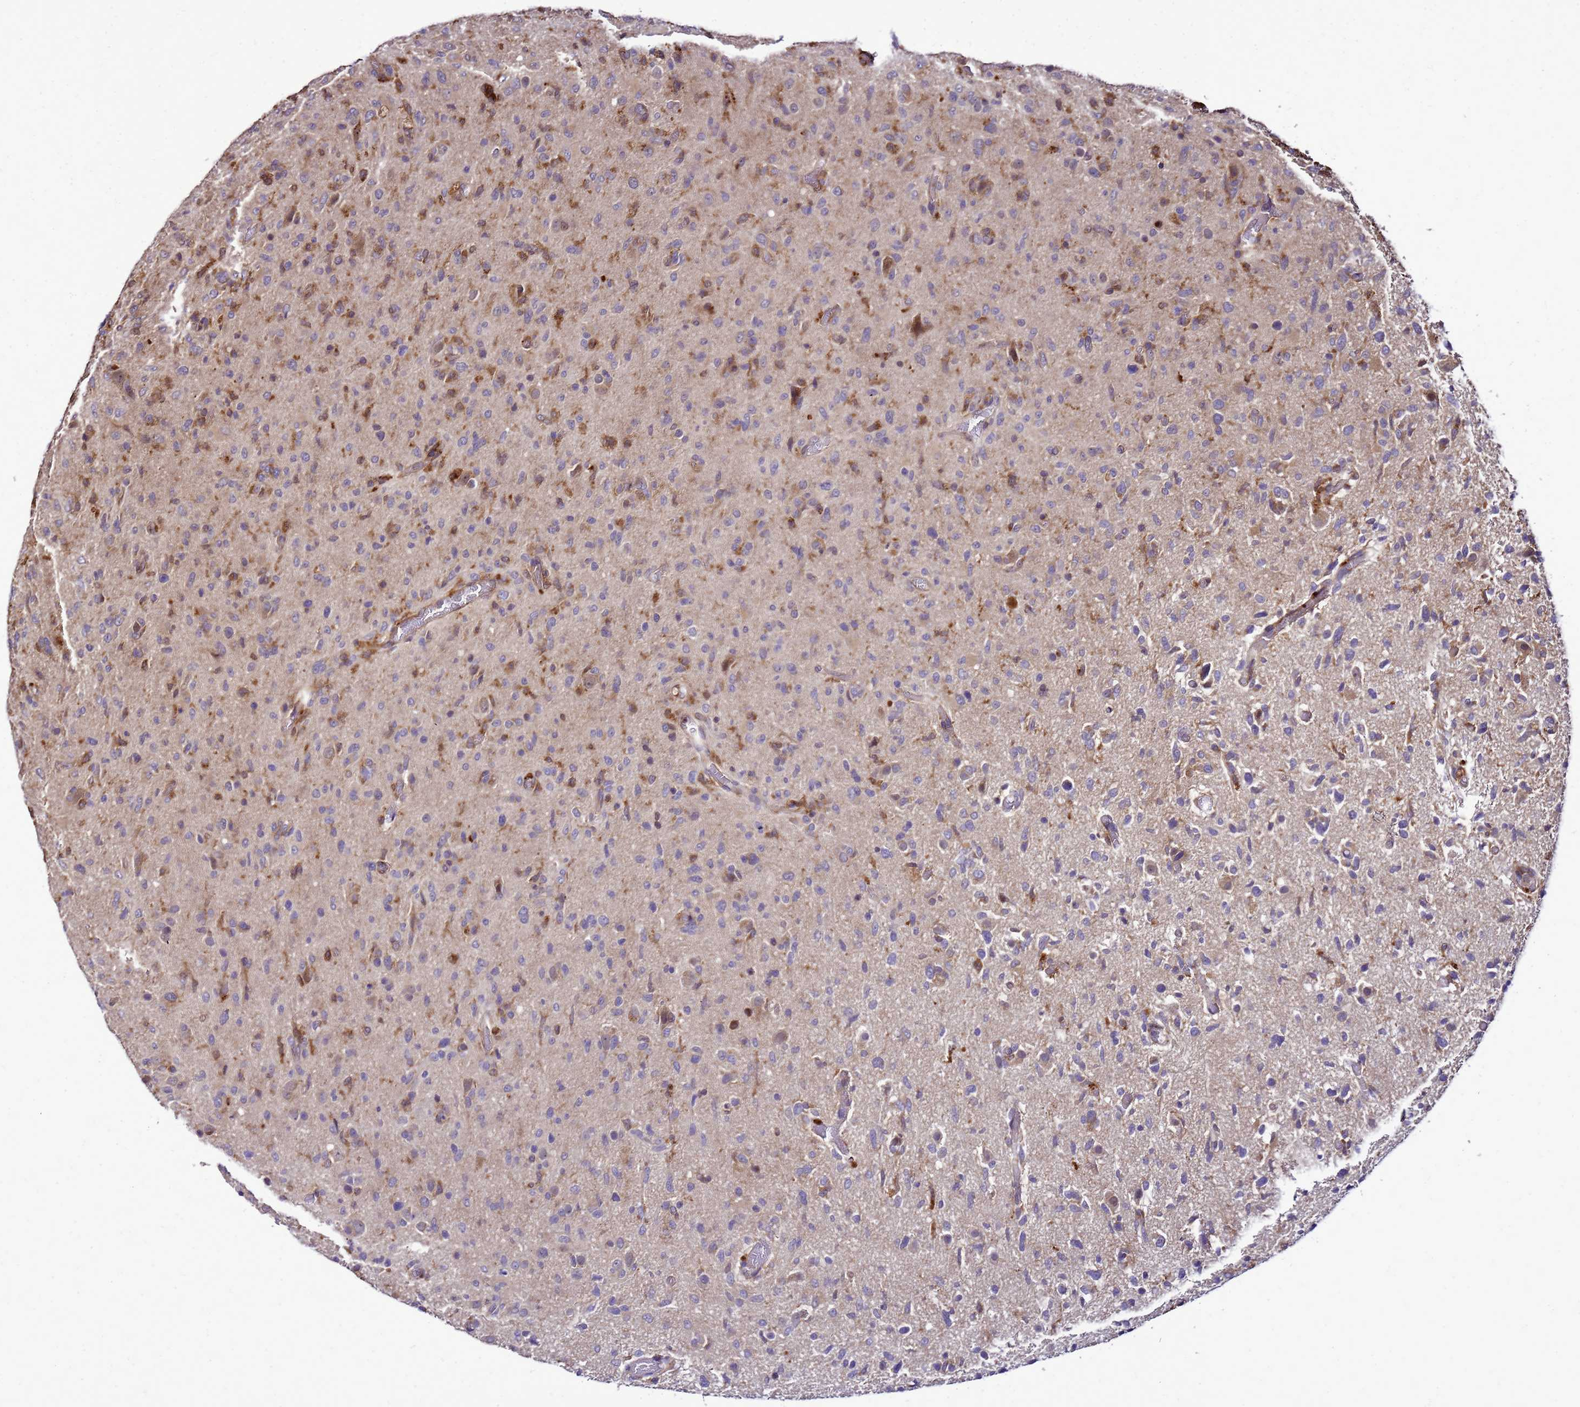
{"staining": {"intensity": "moderate", "quantity": "25%-75%", "location": "cytoplasmic/membranous"}, "tissue": "glioma", "cell_type": "Tumor cells", "image_type": "cancer", "snomed": [{"axis": "morphology", "description": "Glioma, malignant, High grade"}, {"axis": "topography", "description": "Brain"}], "caption": "Moderate cytoplasmic/membranous staining is identified in about 25%-75% of tumor cells in malignant glioma (high-grade). (brown staining indicates protein expression, while blue staining denotes nuclei).", "gene": "TRABD", "patient": {"sex": "female", "age": 57}}